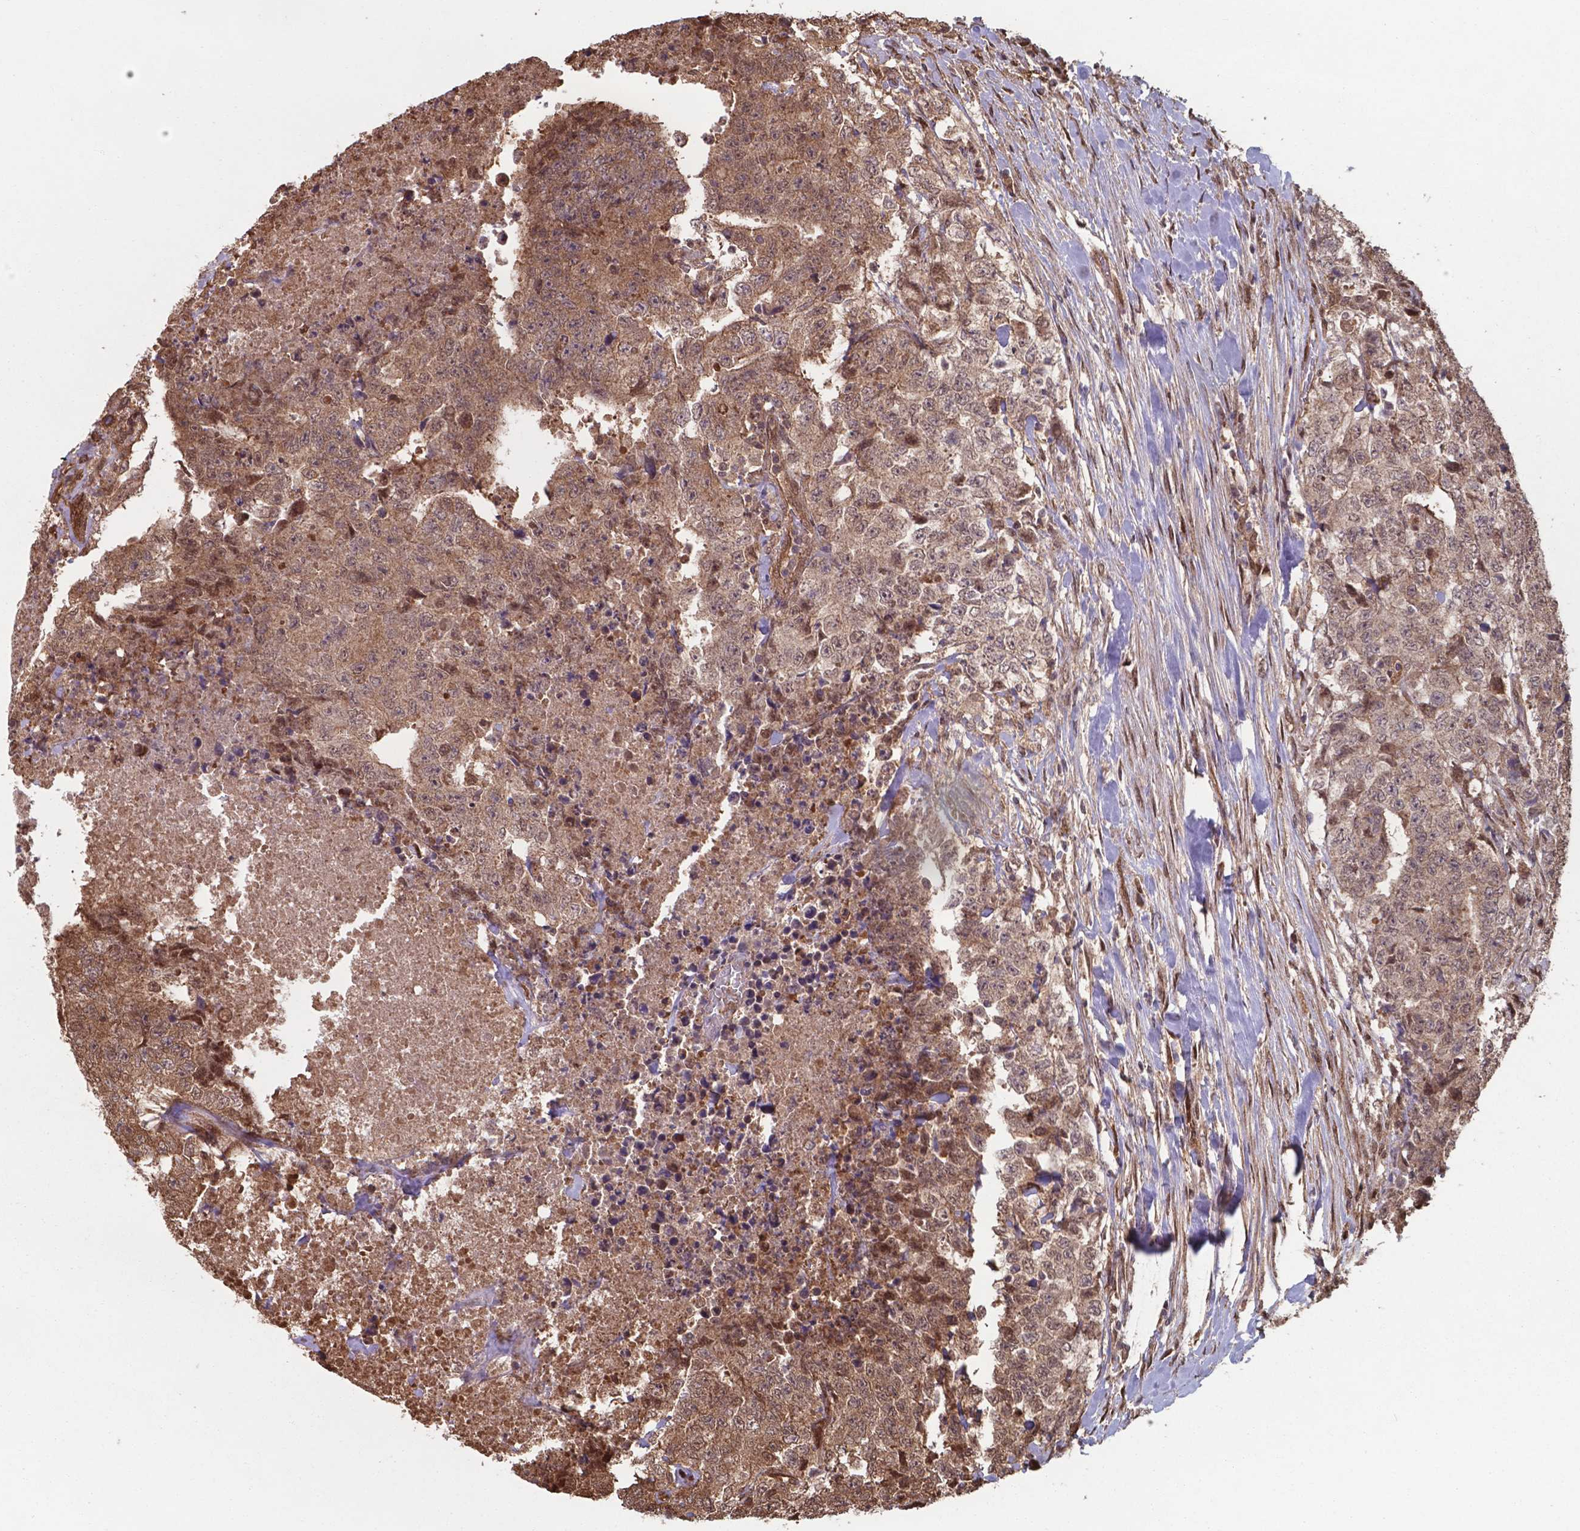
{"staining": {"intensity": "moderate", "quantity": ">75%", "location": "cytoplasmic/membranous,nuclear"}, "tissue": "testis cancer", "cell_type": "Tumor cells", "image_type": "cancer", "snomed": [{"axis": "morphology", "description": "Carcinoma, Embryonal, NOS"}, {"axis": "topography", "description": "Testis"}], "caption": "Tumor cells reveal moderate cytoplasmic/membranous and nuclear positivity in approximately >75% of cells in testis cancer (embryonal carcinoma).", "gene": "CHP2", "patient": {"sex": "male", "age": 24}}